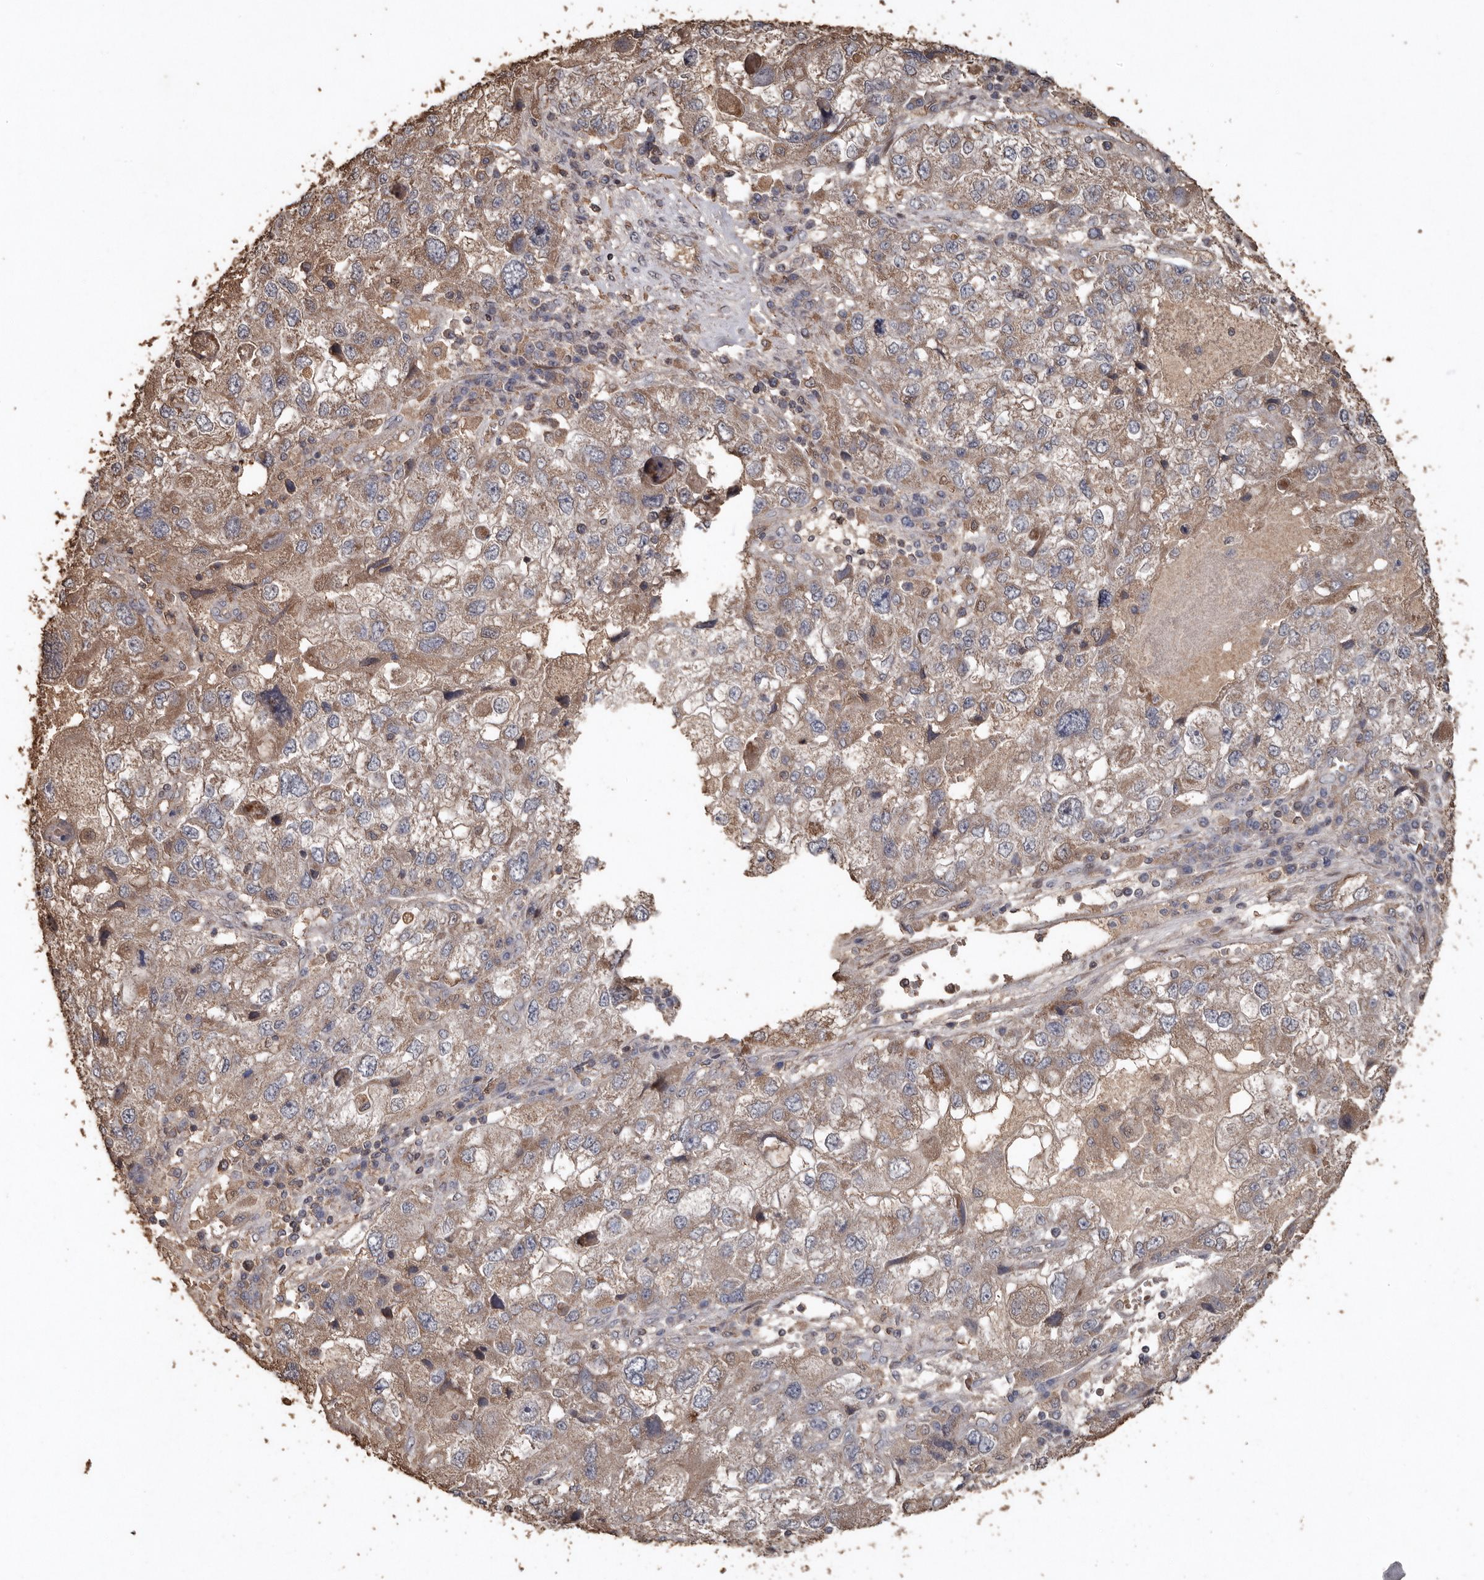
{"staining": {"intensity": "weak", "quantity": ">75%", "location": "cytoplasmic/membranous"}, "tissue": "endometrial cancer", "cell_type": "Tumor cells", "image_type": "cancer", "snomed": [{"axis": "morphology", "description": "Adenocarcinoma, NOS"}, {"axis": "topography", "description": "Endometrium"}], "caption": "Weak cytoplasmic/membranous protein expression is identified in about >75% of tumor cells in endometrial adenocarcinoma.", "gene": "RANBP17", "patient": {"sex": "female", "age": 49}}